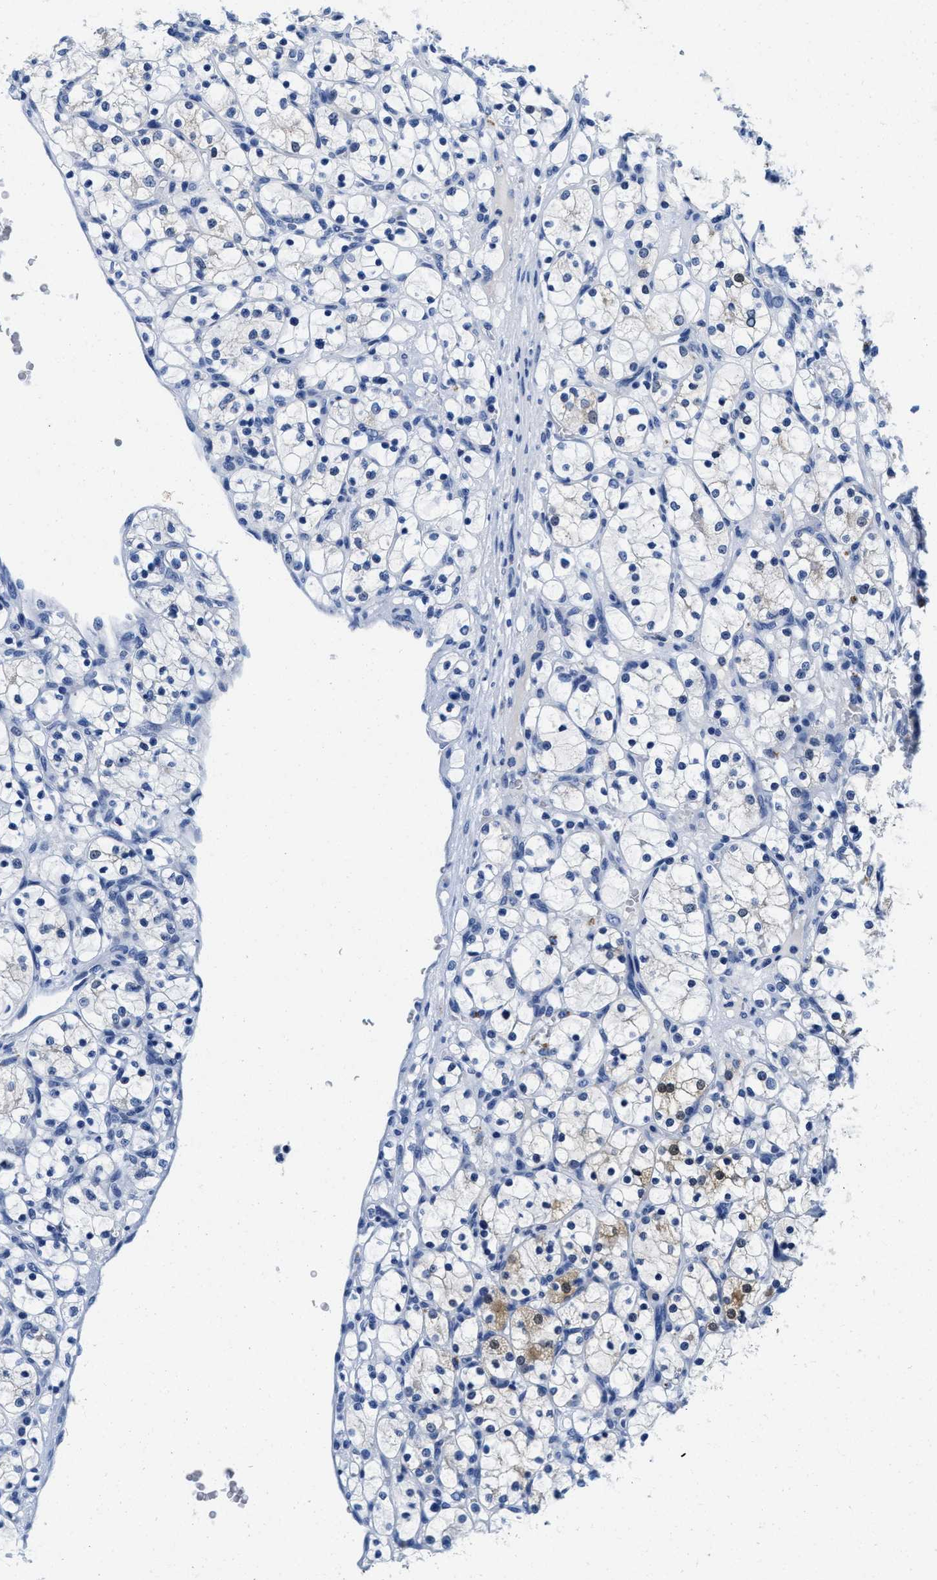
{"staining": {"intensity": "moderate", "quantity": "<25%", "location": "cytoplasmic/membranous,nuclear"}, "tissue": "renal cancer", "cell_type": "Tumor cells", "image_type": "cancer", "snomed": [{"axis": "morphology", "description": "Adenocarcinoma, NOS"}, {"axis": "topography", "description": "Kidney"}], "caption": "DAB (3,3'-diaminobenzidine) immunohistochemical staining of human renal cancer (adenocarcinoma) reveals moderate cytoplasmic/membranous and nuclear protein positivity in approximately <25% of tumor cells.", "gene": "TTC3", "patient": {"sex": "female", "age": 69}}